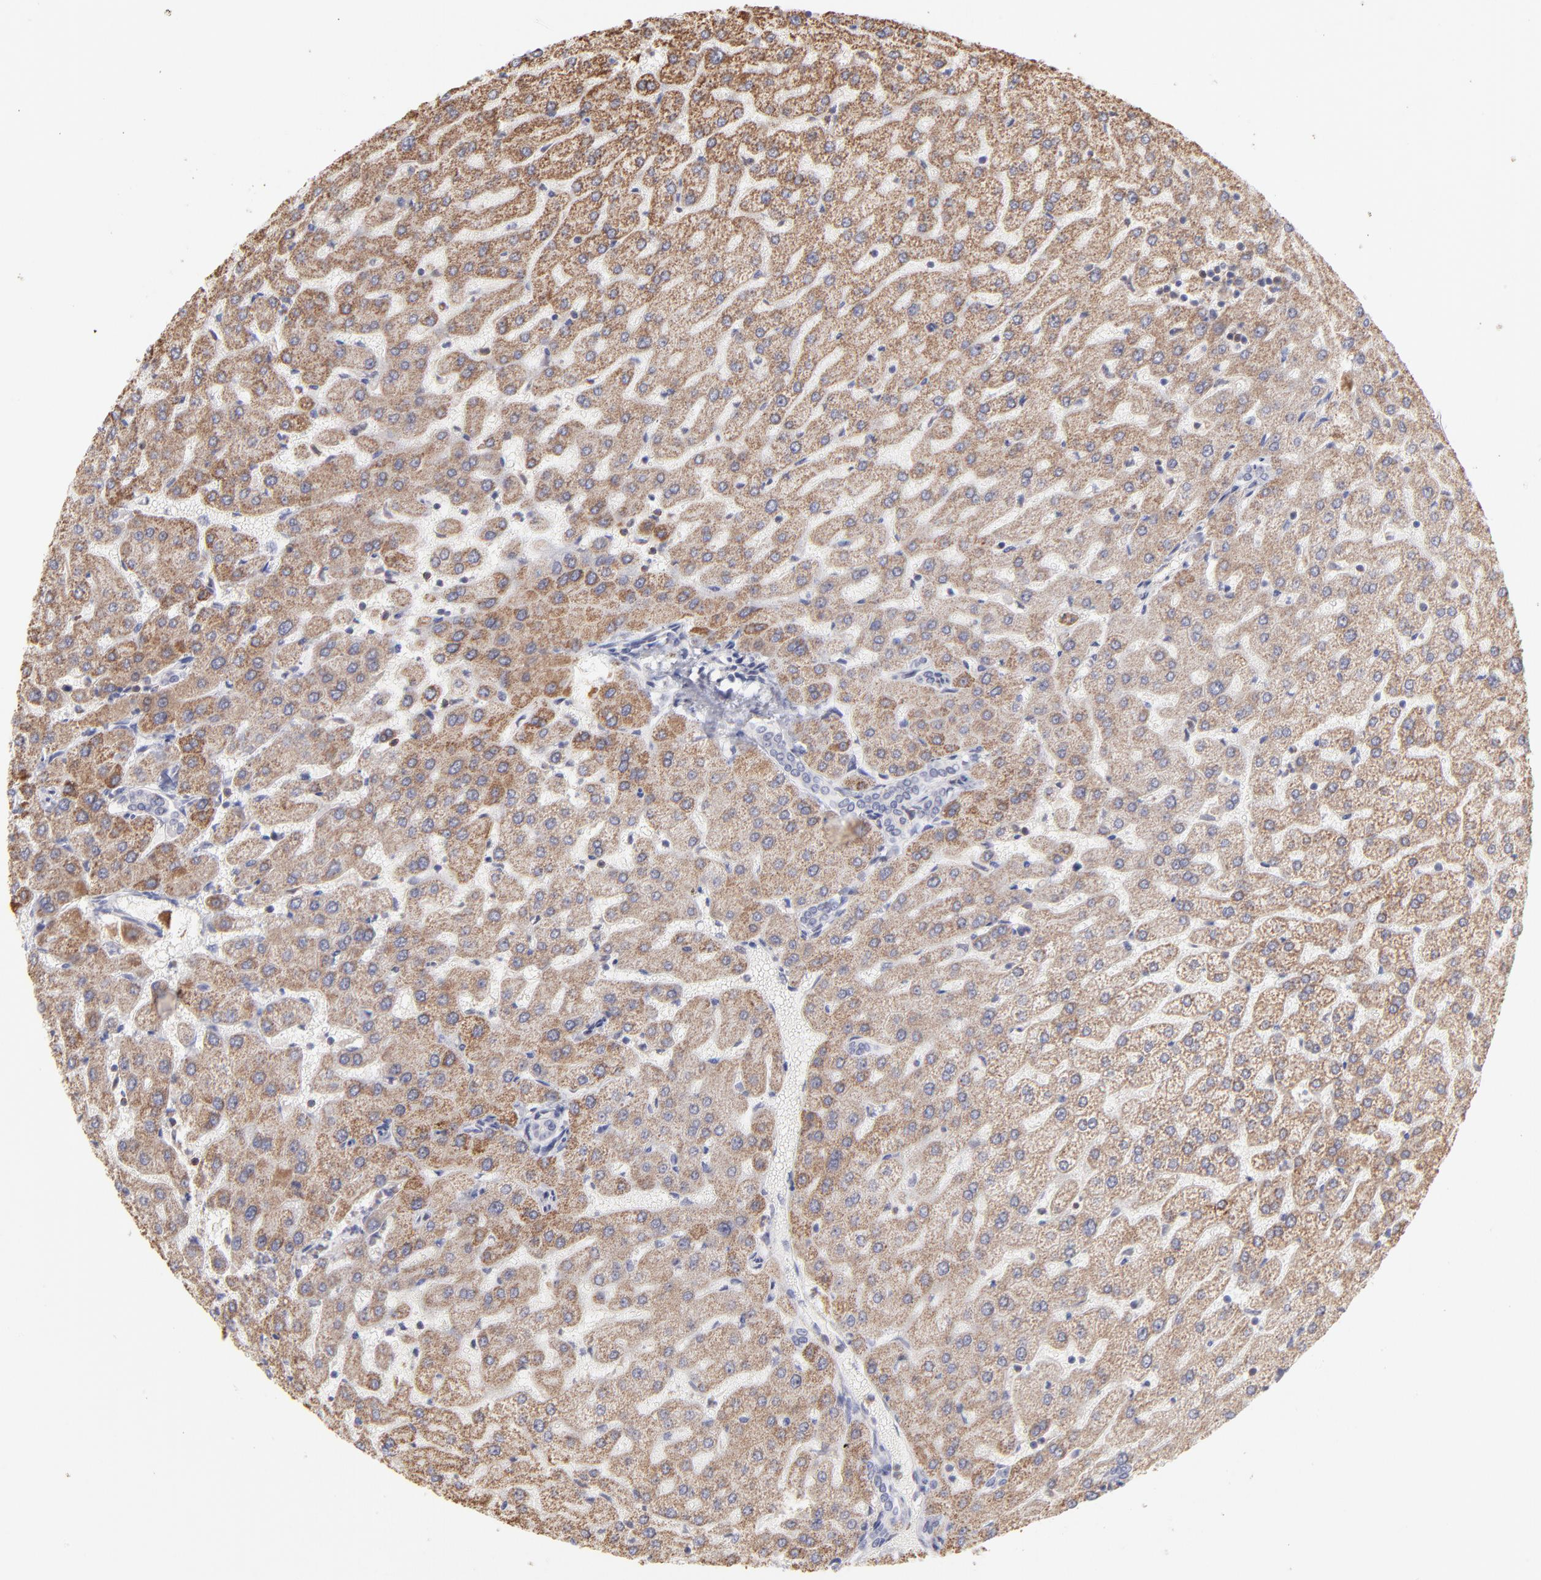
{"staining": {"intensity": "negative", "quantity": "none", "location": "none"}, "tissue": "liver", "cell_type": "Cholangiocytes", "image_type": "normal", "snomed": [{"axis": "morphology", "description": "Normal tissue, NOS"}, {"axis": "morphology", "description": "Fibrosis, NOS"}, {"axis": "topography", "description": "Liver"}], "caption": "DAB immunohistochemical staining of normal liver reveals no significant expression in cholangiocytes. The staining was performed using DAB to visualize the protein expression in brown, while the nuclei were stained in blue with hematoxylin (Magnification: 20x).", "gene": "OAS1", "patient": {"sex": "female", "age": 29}}